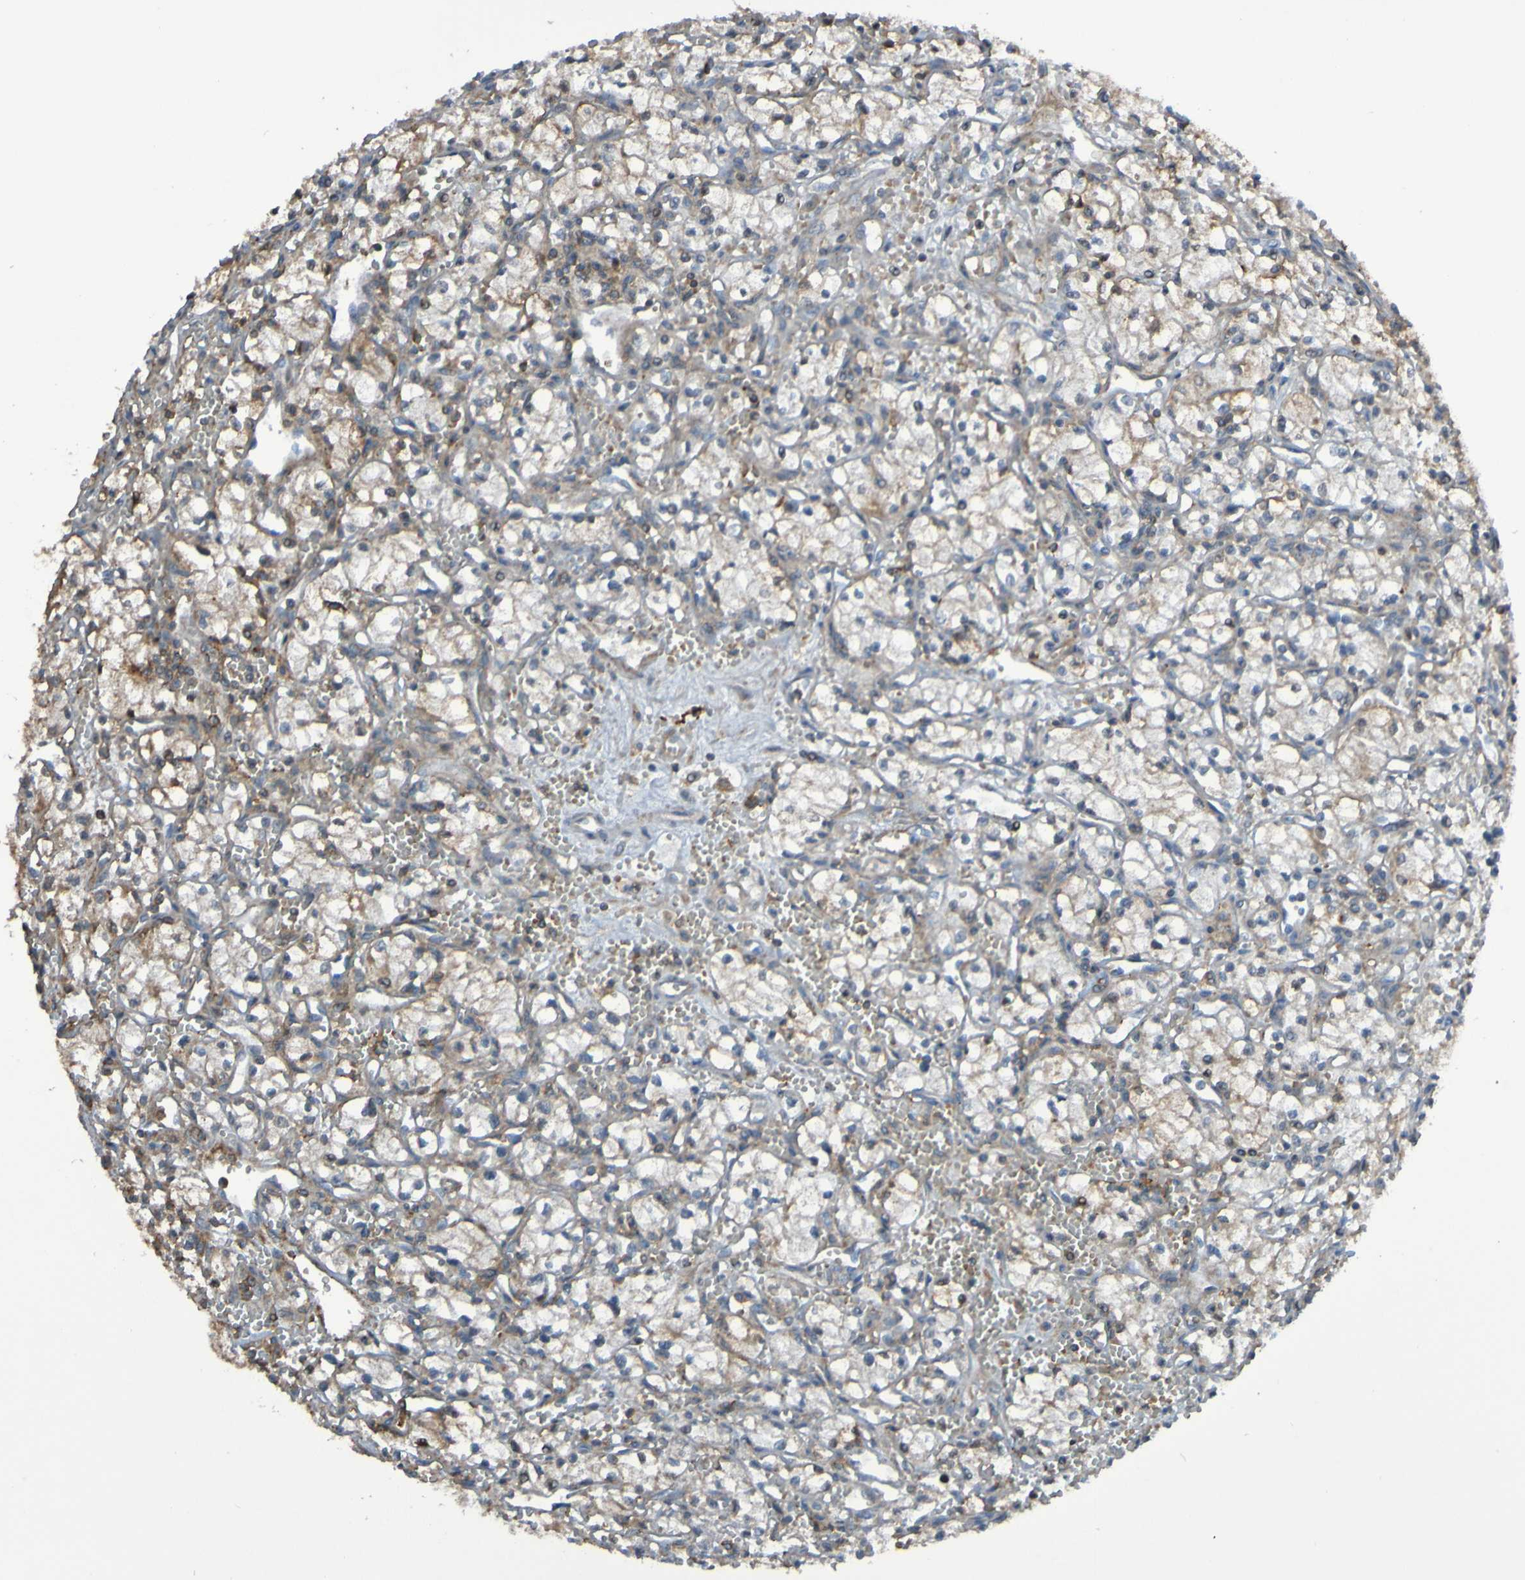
{"staining": {"intensity": "weak", "quantity": ">75%", "location": "cytoplasmic/membranous"}, "tissue": "renal cancer", "cell_type": "Tumor cells", "image_type": "cancer", "snomed": [{"axis": "morphology", "description": "Normal tissue, NOS"}, {"axis": "morphology", "description": "Adenocarcinoma, NOS"}, {"axis": "topography", "description": "Kidney"}], "caption": "Weak cytoplasmic/membranous protein expression is seen in approximately >75% of tumor cells in adenocarcinoma (renal).", "gene": "PDGFB", "patient": {"sex": "male", "age": 59}}